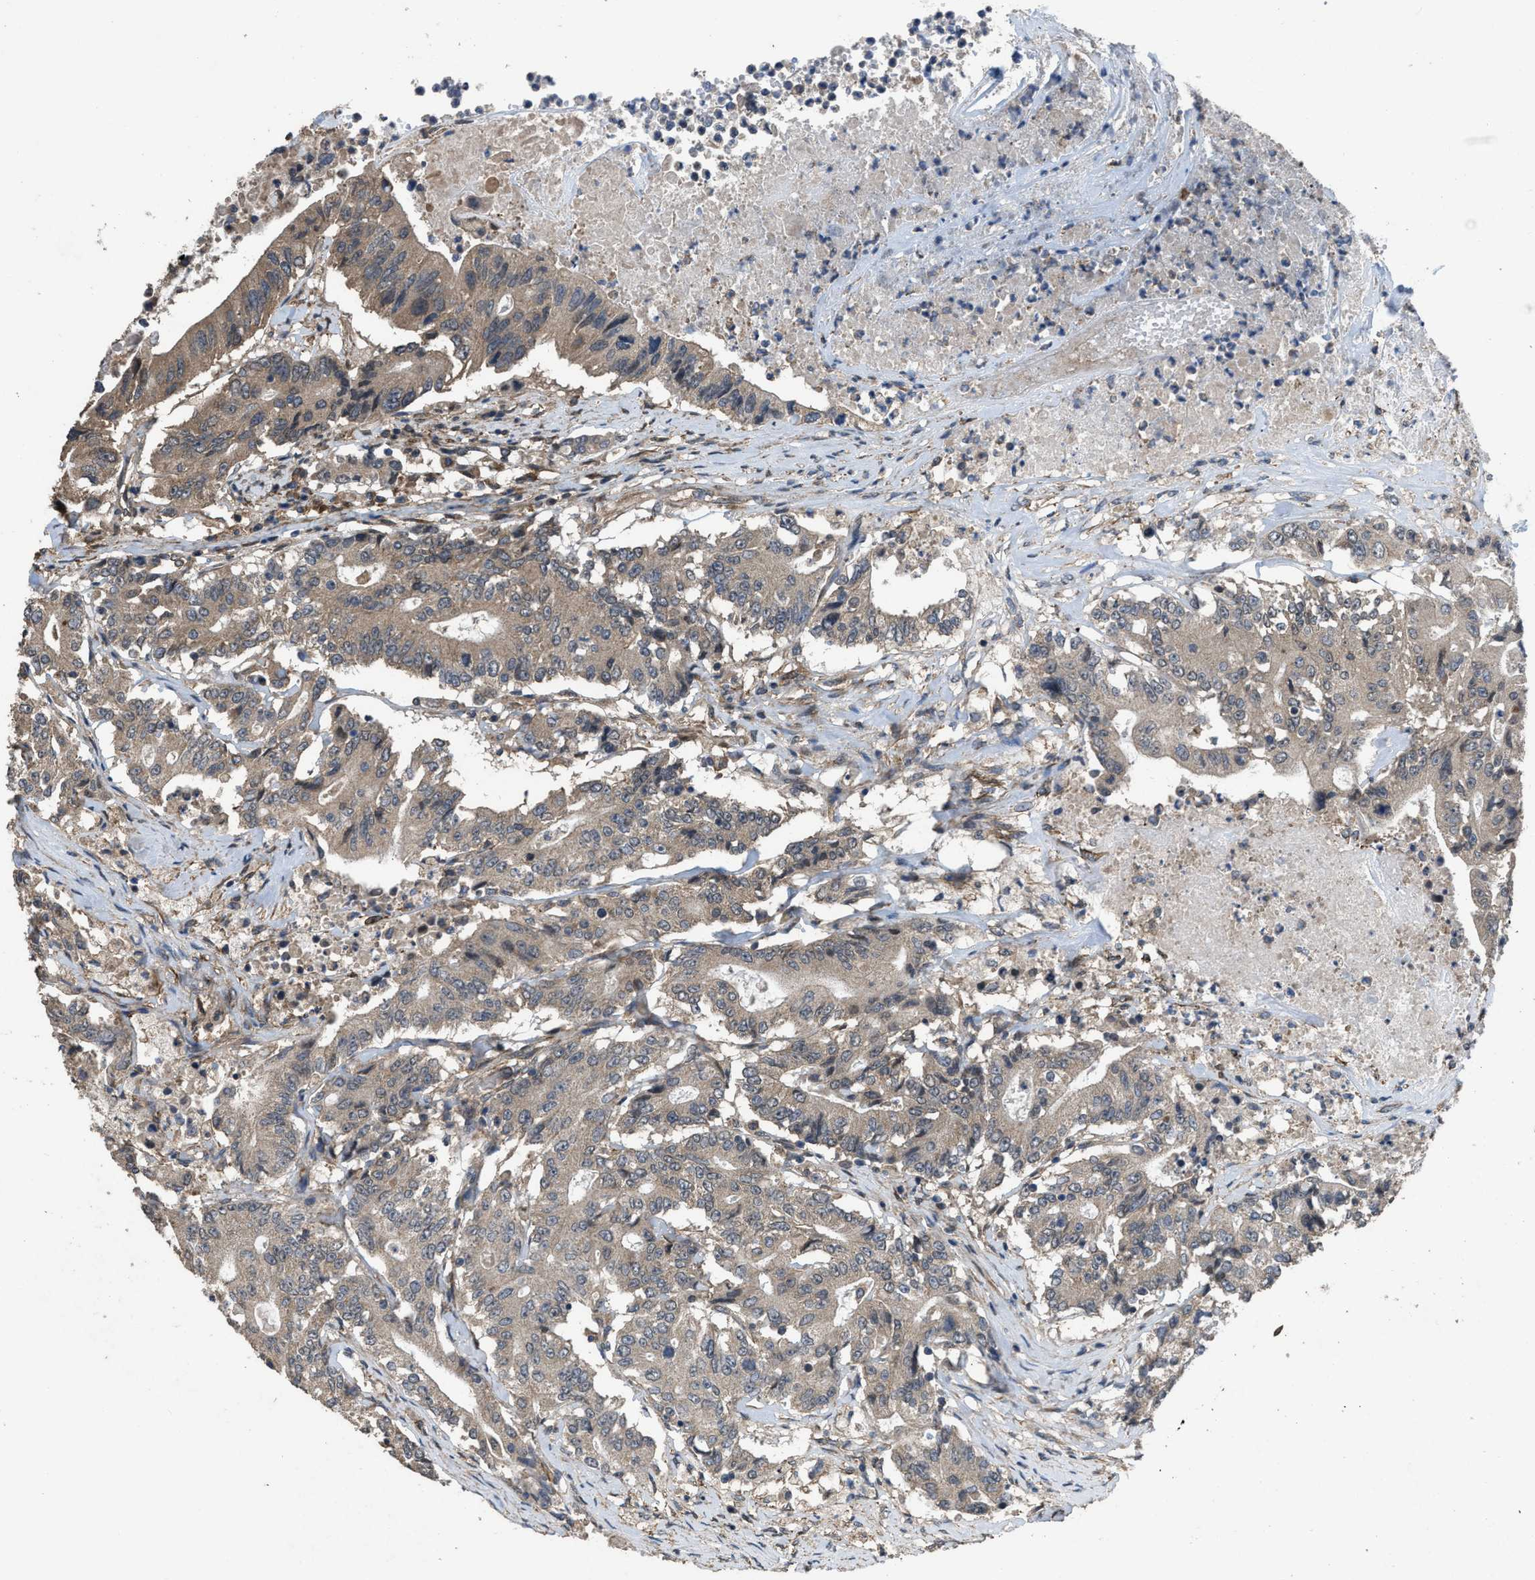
{"staining": {"intensity": "weak", "quantity": "25%-75%", "location": "cytoplasmic/membranous"}, "tissue": "colorectal cancer", "cell_type": "Tumor cells", "image_type": "cancer", "snomed": [{"axis": "morphology", "description": "Adenocarcinoma, NOS"}, {"axis": "topography", "description": "Colon"}], "caption": "Approximately 25%-75% of tumor cells in human colorectal adenocarcinoma display weak cytoplasmic/membranous protein positivity as visualized by brown immunohistochemical staining.", "gene": "ARL6", "patient": {"sex": "female", "age": 77}}